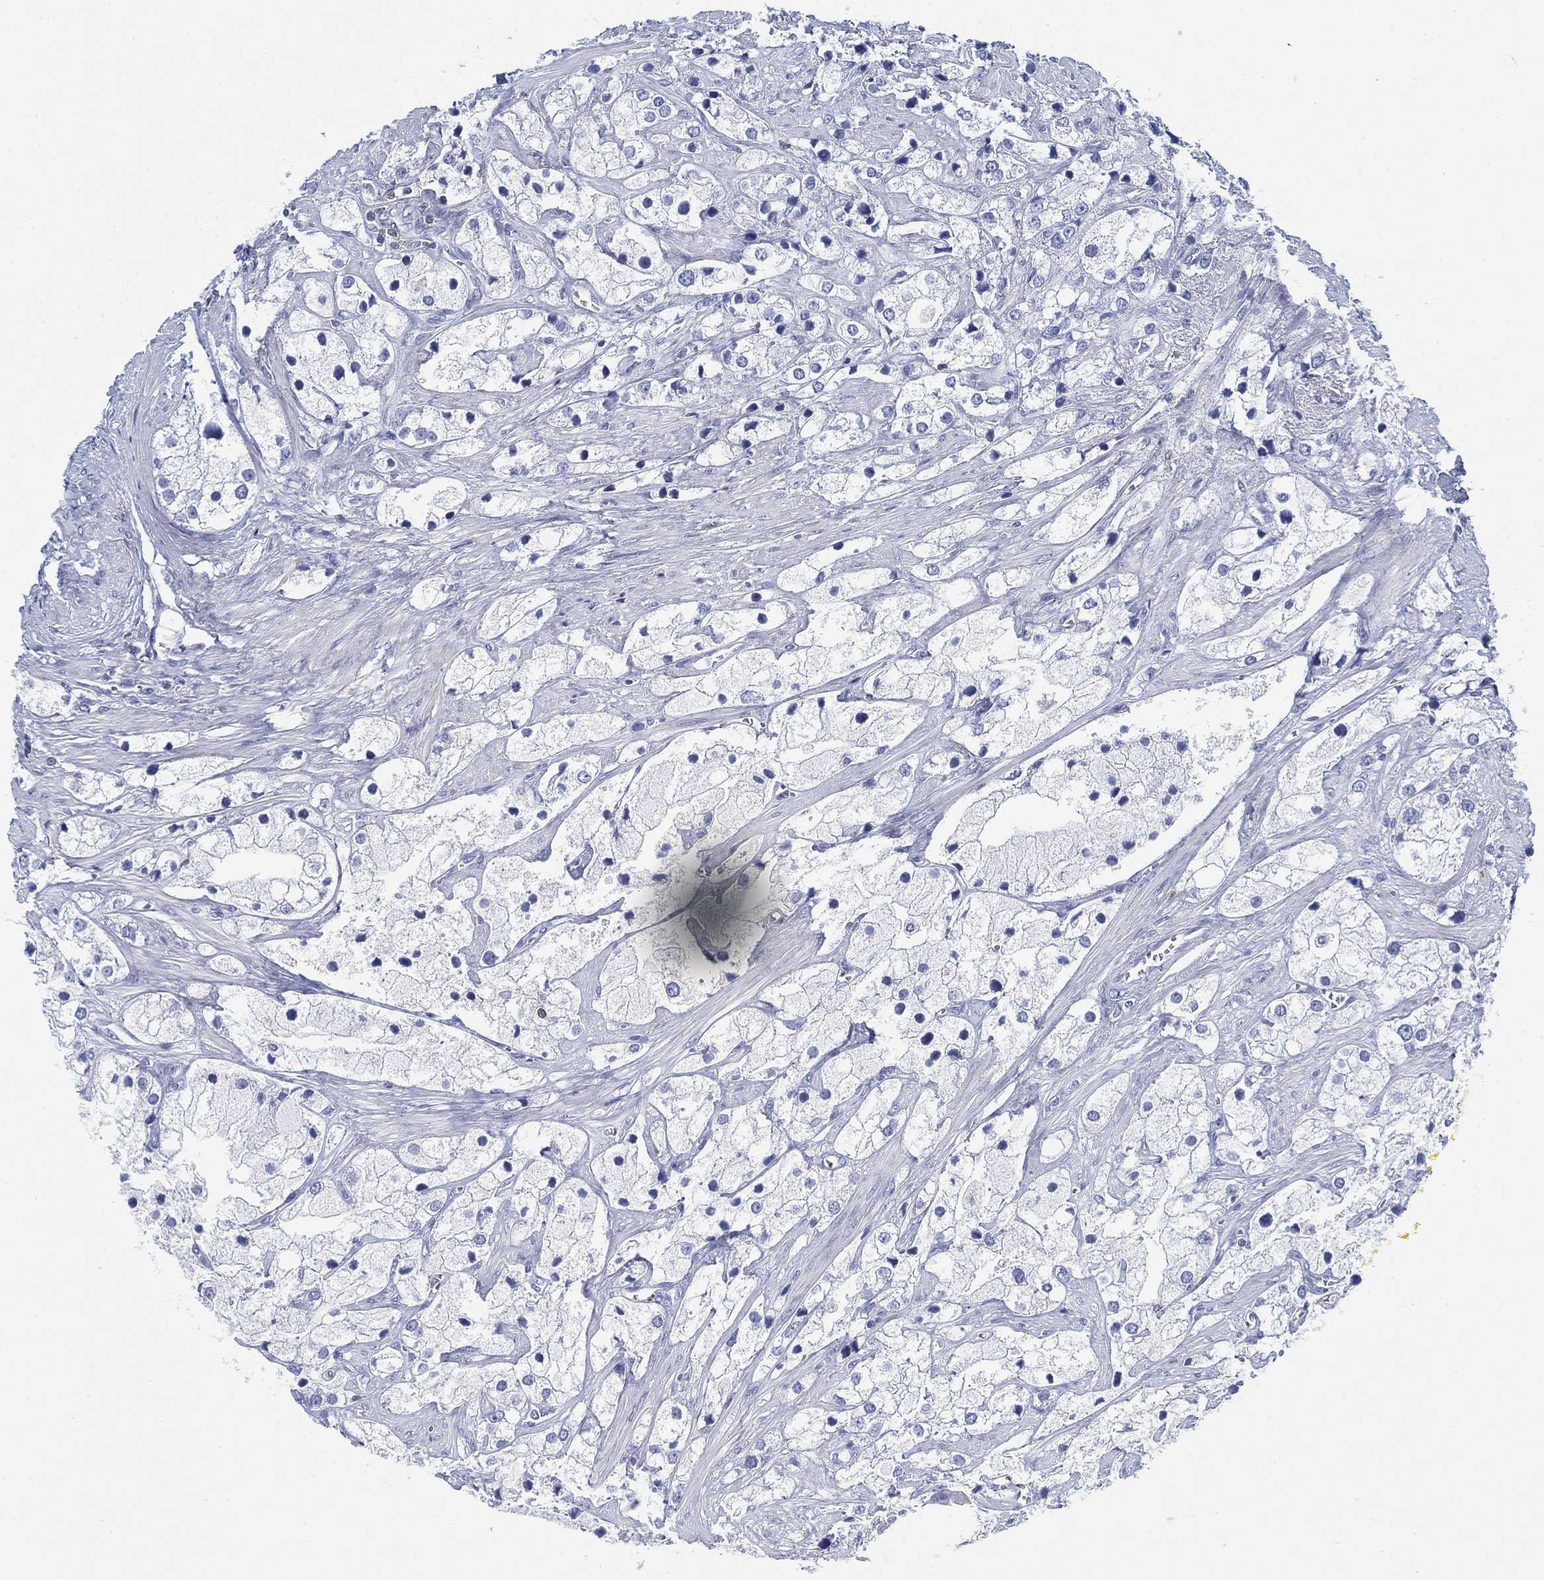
{"staining": {"intensity": "negative", "quantity": "none", "location": "none"}, "tissue": "prostate cancer", "cell_type": "Tumor cells", "image_type": "cancer", "snomed": [{"axis": "morphology", "description": "Adenocarcinoma, NOS"}, {"axis": "topography", "description": "Prostate and seminal vesicle, NOS"}, {"axis": "topography", "description": "Prostate"}], "caption": "Immunohistochemistry (IHC) of human adenocarcinoma (prostate) exhibits no positivity in tumor cells.", "gene": "FYB1", "patient": {"sex": "male", "age": 79}}